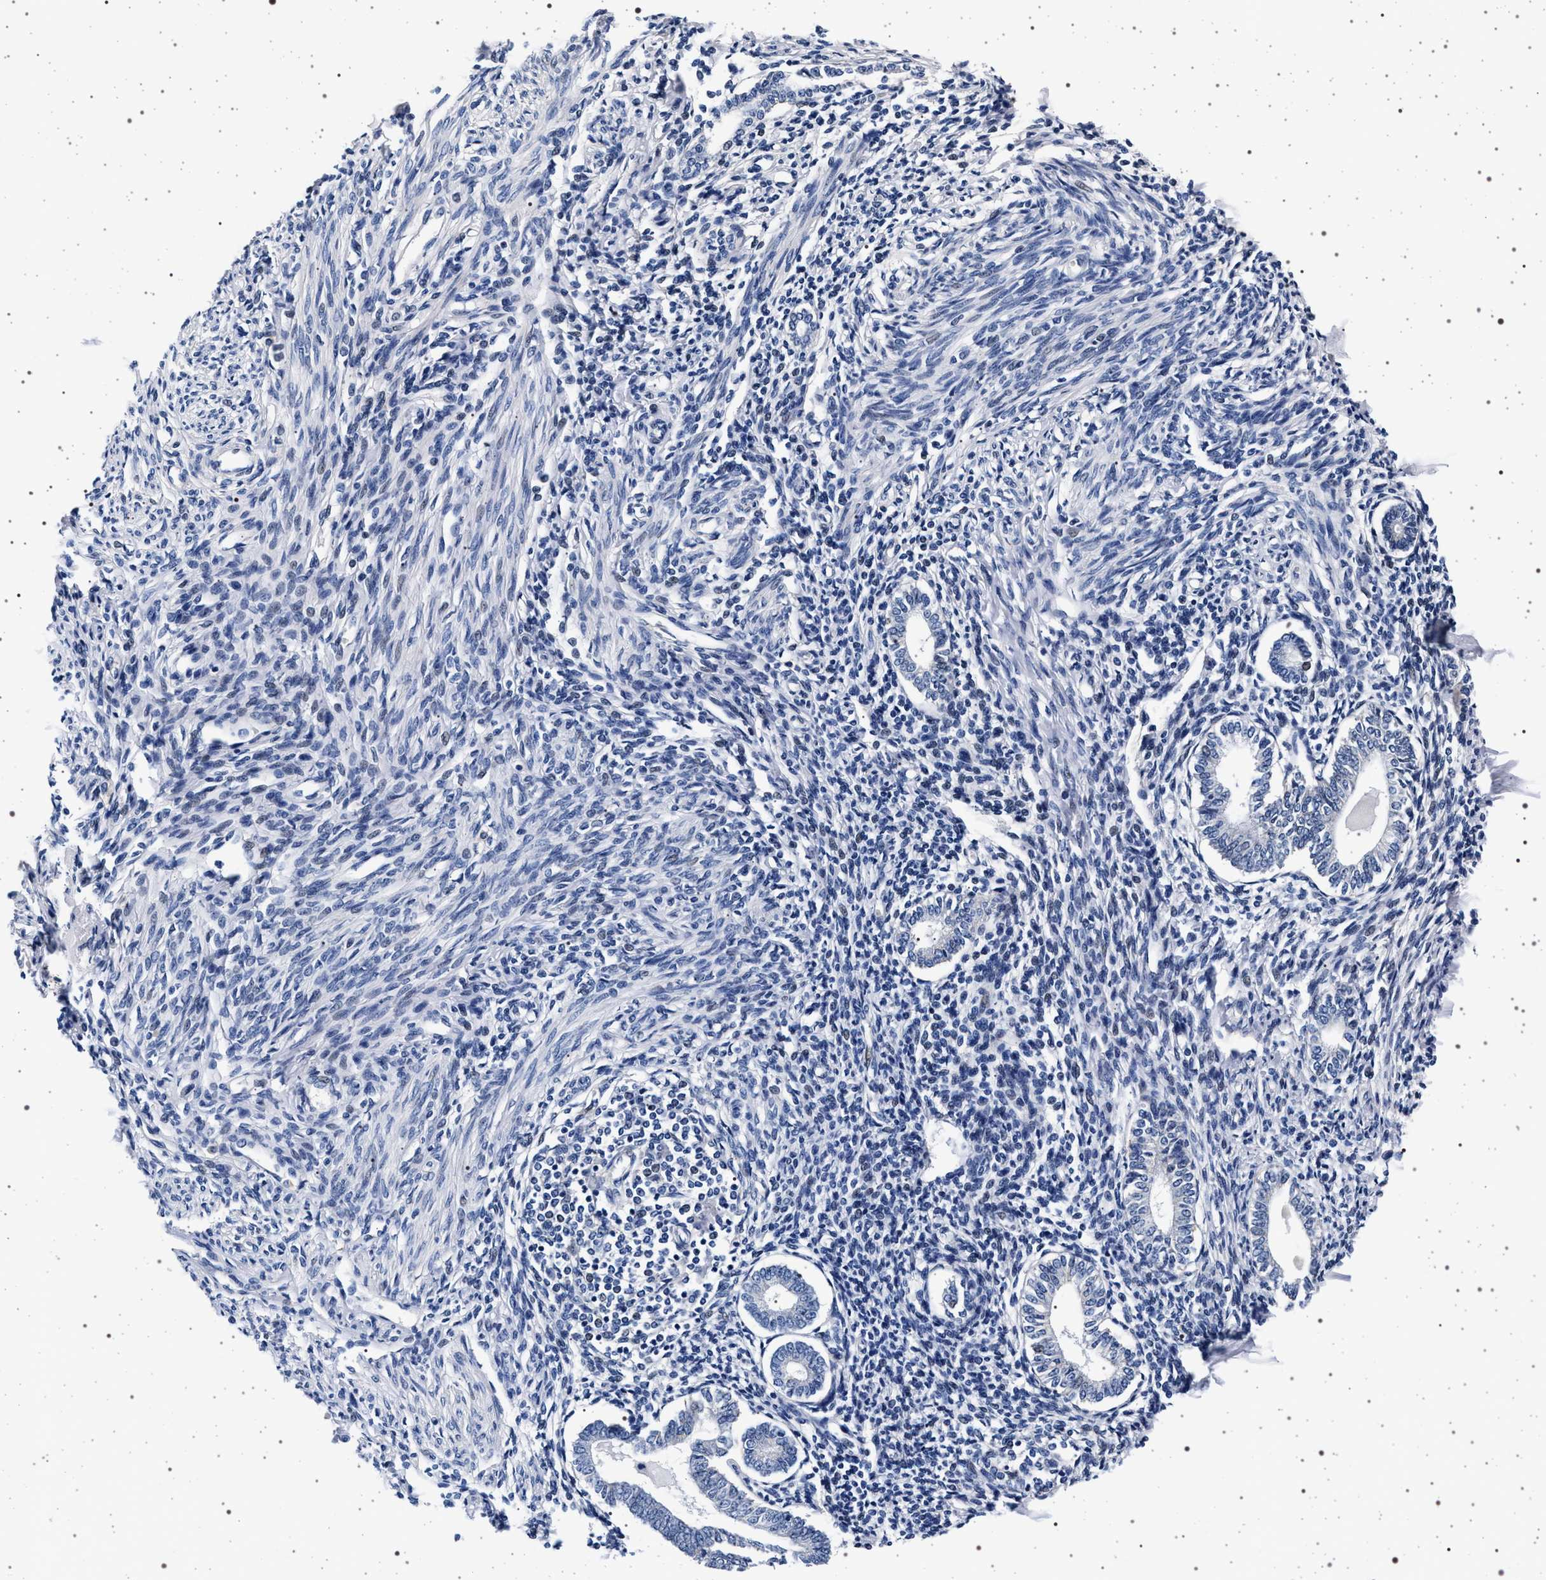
{"staining": {"intensity": "negative", "quantity": "none", "location": "none"}, "tissue": "endometrium", "cell_type": "Cells in endometrial stroma", "image_type": "normal", "snomed": [{"axis": "morphology", "description": "Normal tissue, NOS"}, {"axis": "topography", "description": "Endometrium"}], "caption": "The immunohistochemistry (IHC) micrograph has no significant staining in cells in endometrial stroma of endometrium. The staining is performed using DAB (3,3'-diaminobenzidine) brown chromogen with nuclei counter-stained in using hematoxylin.", "gene": "SLC9A1", "patient": {"sex": "female", "age": 71}}